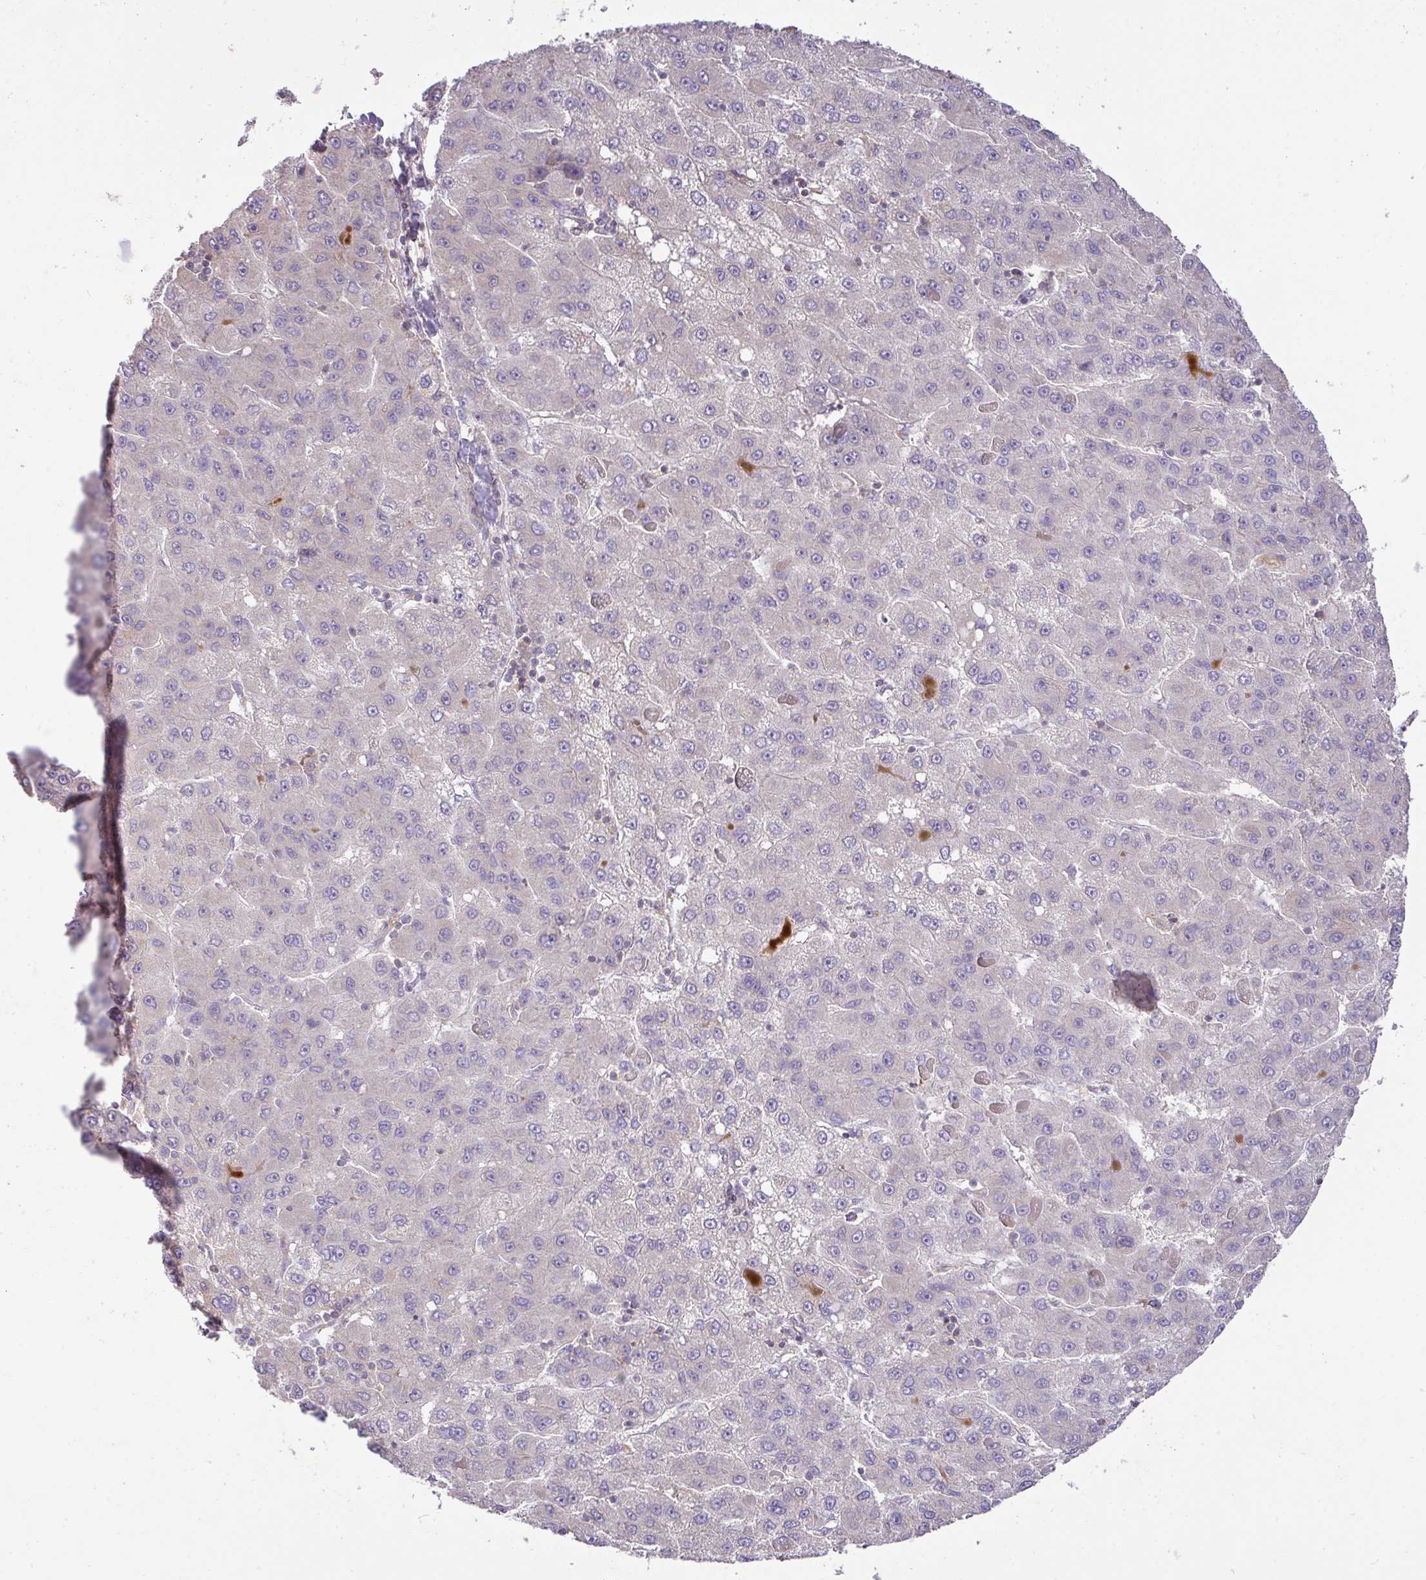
{"staining": {"intensity": "negative", "quantity": "none", "location": "none"}, "tissue": "liver cancer", "cell_type": "Tumor cells", "image_type": "cancer", "snomed": [{"axis": "morphology", "description": "Carcinoma, Hepatocellular, NOS"}, {"axis": "topography", "description": "Liver"}], "caption": "Immunohistochemistry micrograph of liver cancer (hepatocellular carcinoma) stained for a protein (brown), which shows no expression in tumor cells. The staining was performed using DAB (3,3'-diaminobenzidine) to visualize the protein expression in brown, while the nuclei were stained in blue with hematoxylin (Magnification: 20x).", "gene": "HOXC13", "patient": {"sex": "female", "age": 82}}